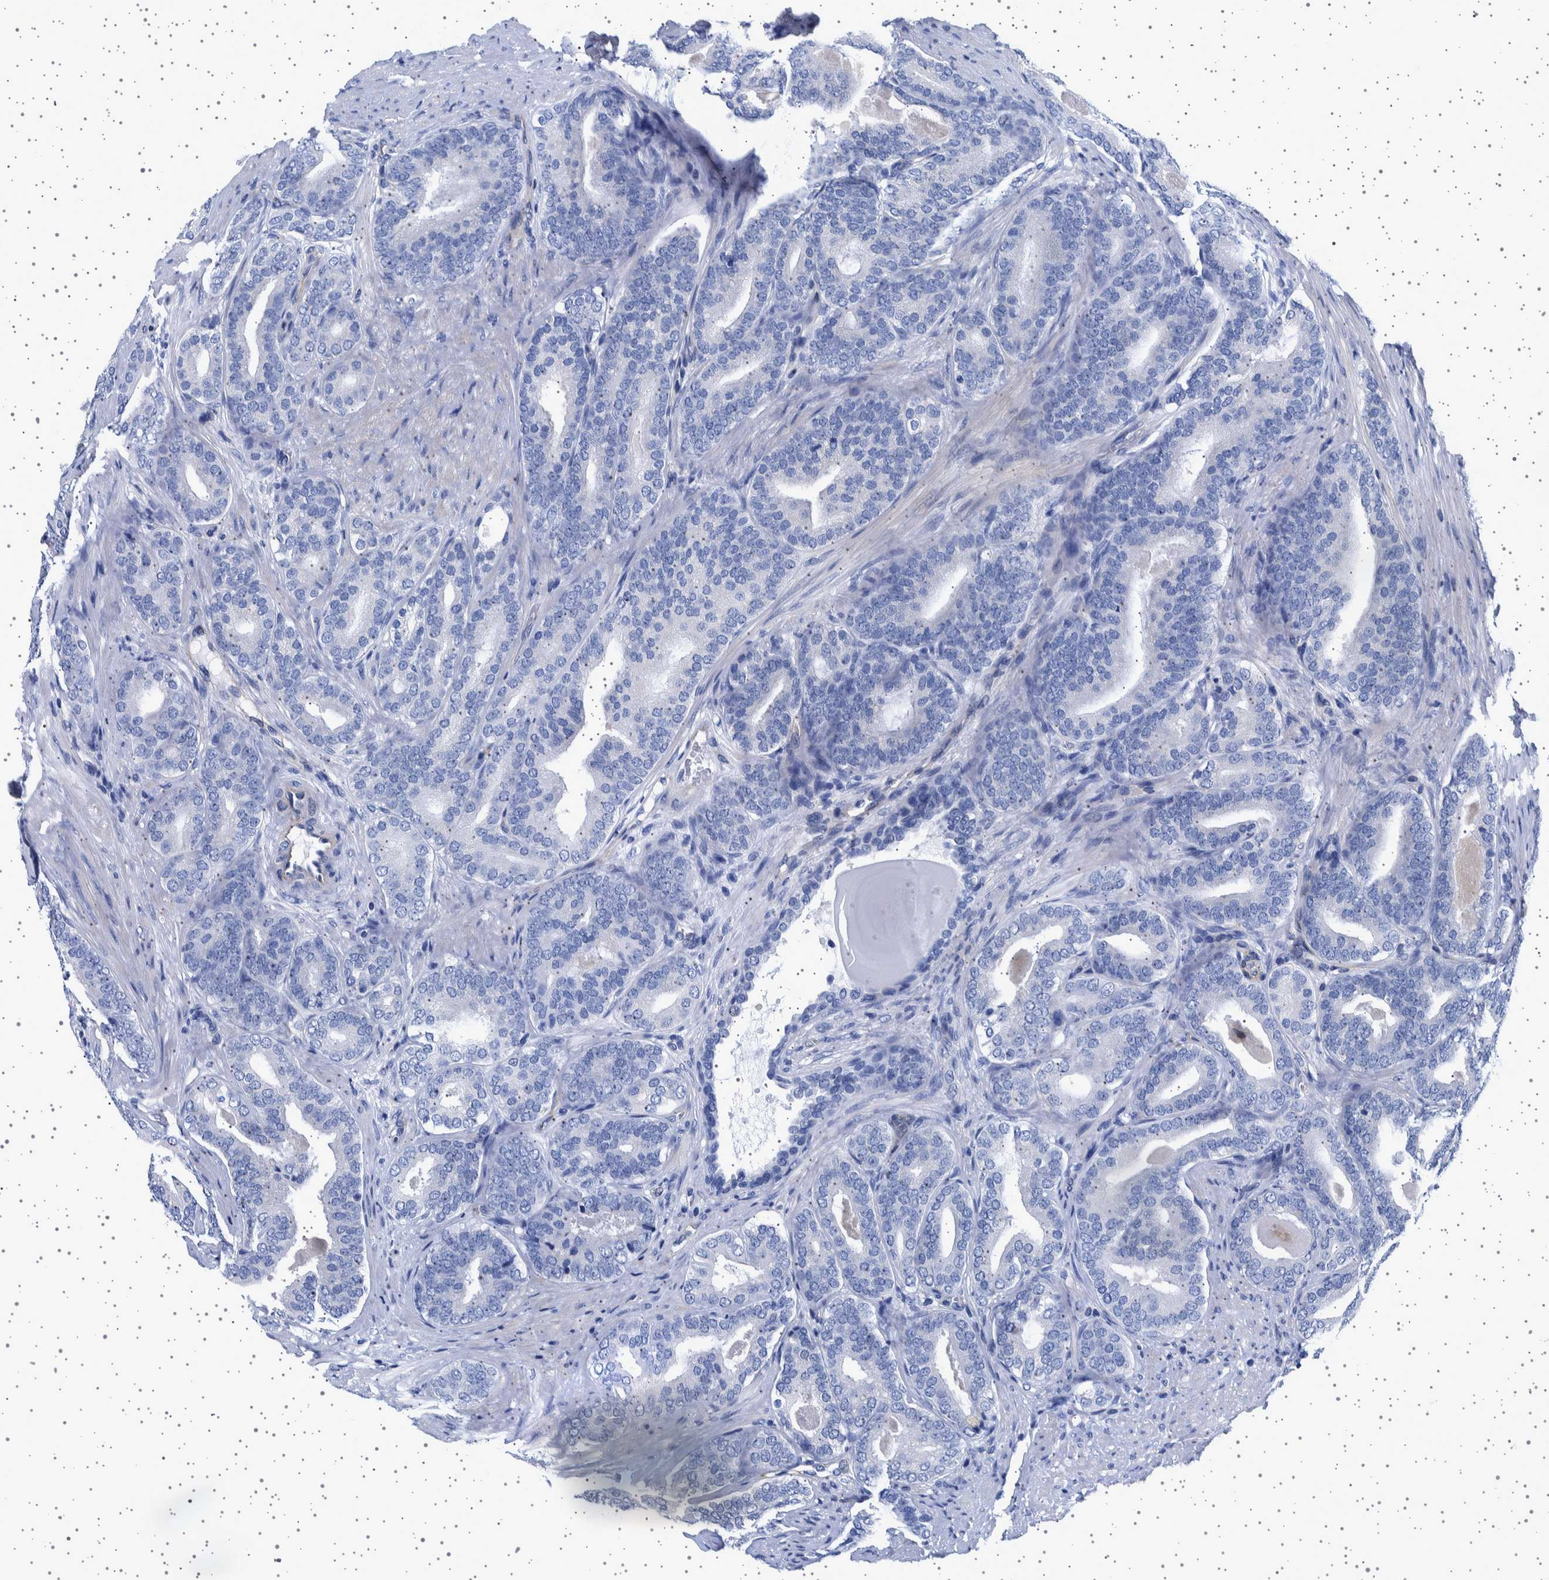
{"staining": {"intensity": "negative", "quantity": "none", "location": "none"}, "tissue": "prostate cancer", "cell_type": "Tumor cells", "image_type": "cancer", "snomed": [{"axis": "morphology", "description": "Adenocarcinoma, High grade"}, {"axis": "topography", "description": "Prostate"}], "caption": "The photomicrograph demonstrates no staining of tumor cells in high-grade adenocarcinoma (prostate).", "gene": "SEPTIN4", "patient": {"sex": "male", "age": 60}}